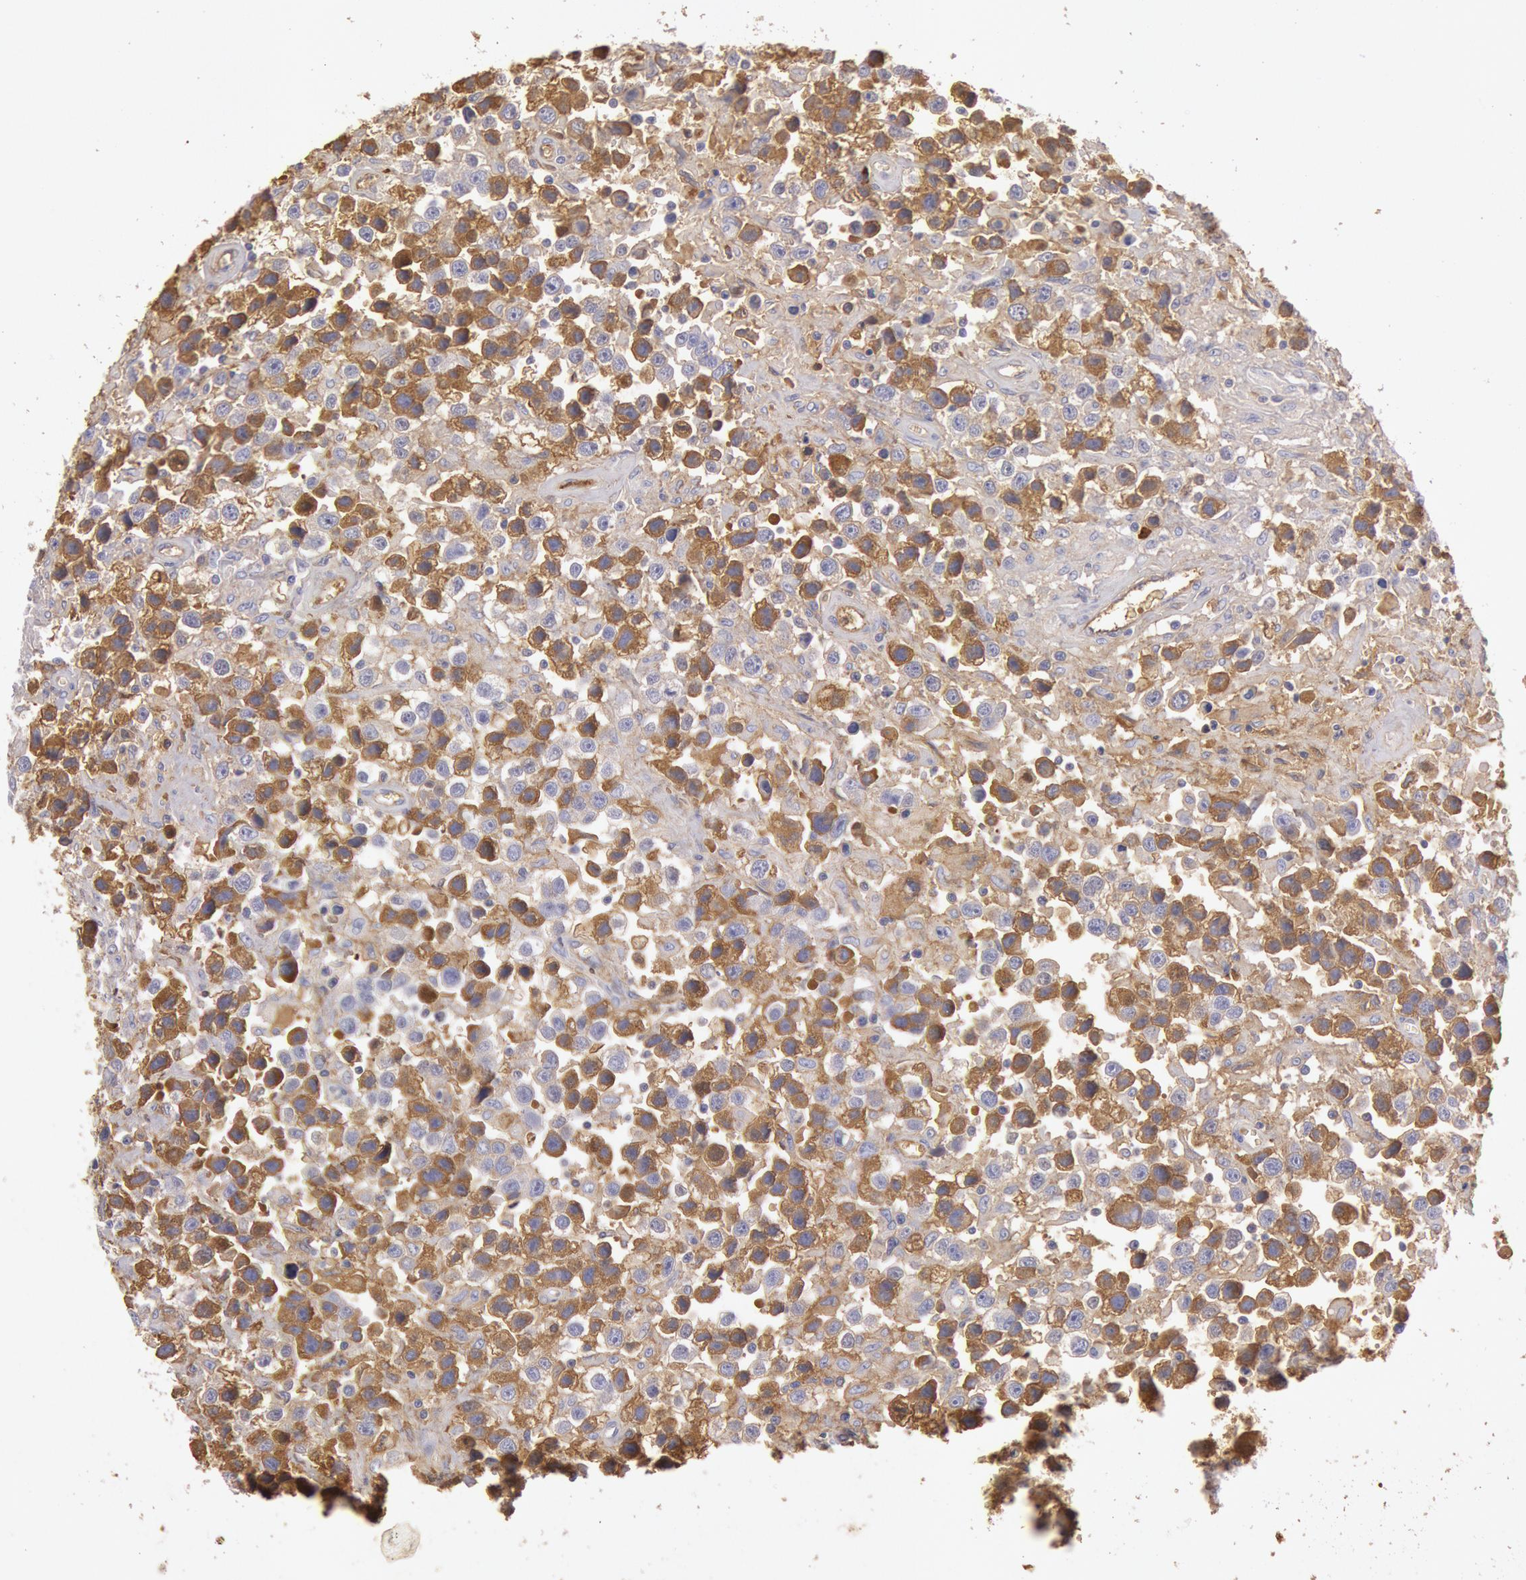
{"staining": {"intensity": "moderate", "quantity": "25%-75%", "location": "cytoplasmic/membranous"}, "tissue": "testis cancer", "cell_type": "Tumor cells", "image_type": "cancer", "snomed": [{"axis": "morphology", "description": "Seminoma, NOS"}, {"axis": "topography", "description": "Testis"}], "caption": "Human testis cancer (seminoma) stained with a protein marker shows moderate staining in tumor cells.", "gene": "IGHA1", "patient": {"sex": "male", "age": 43}}